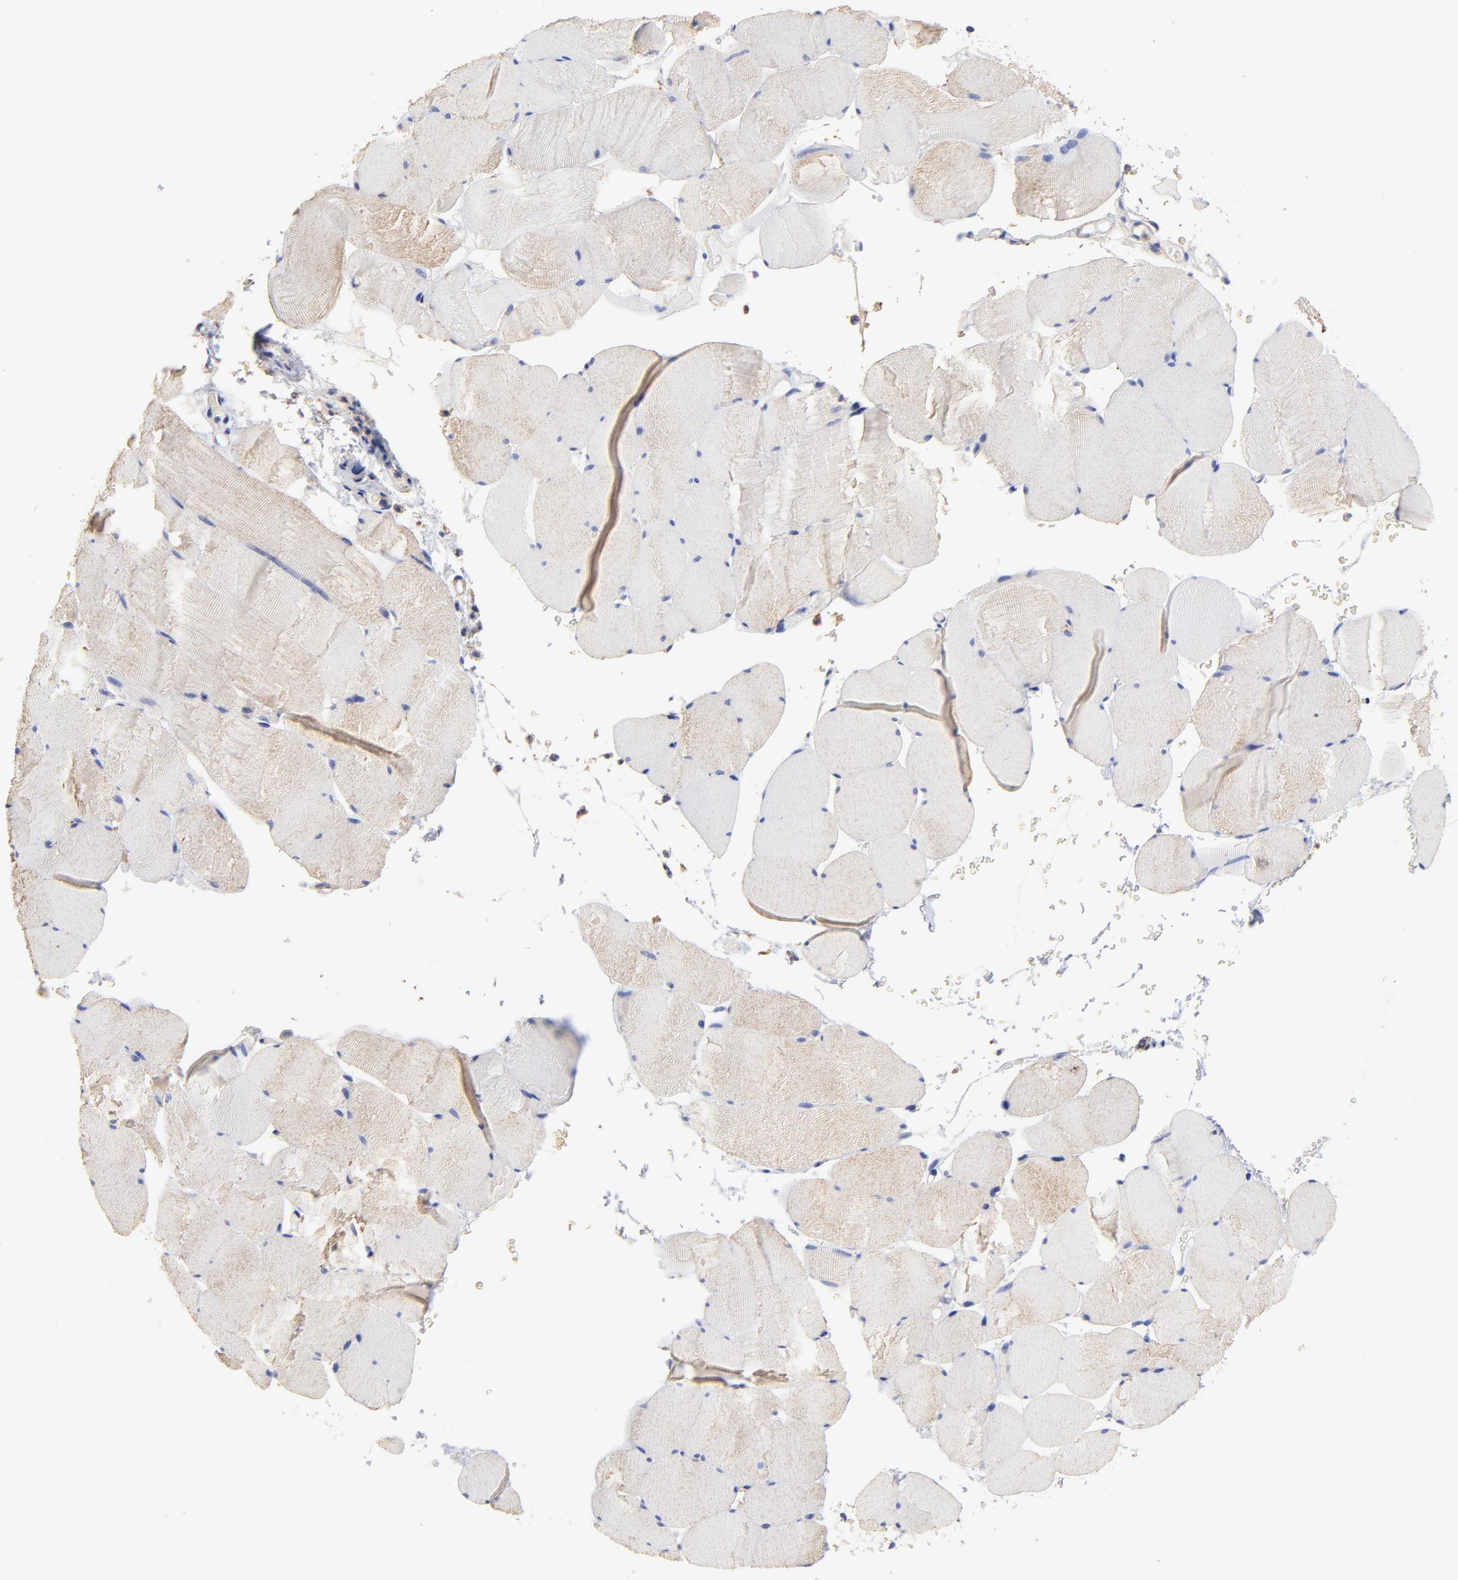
{"staining": {"intensity": "negative", "quantity": "none", "location": "none"}, "tissue": "skeletal muscle", "cell_type": "Myocytes", "image_type": "normal", "snomed": [{"axis": "morphology", "description": "Normal tissue, NOS"}, {"axis": "topography", "description": "Skeletal muscle"}], "caption": "High magnification brightfield microscopy of normal skeletal muscle stained with DAB (3,3'-diaminobenzidine) (brown) and counterstained with hematoxylin (blue): myocytes show no significant staining.", "gene": "ASL", "patient": {"sex": "male", "age": 62}}